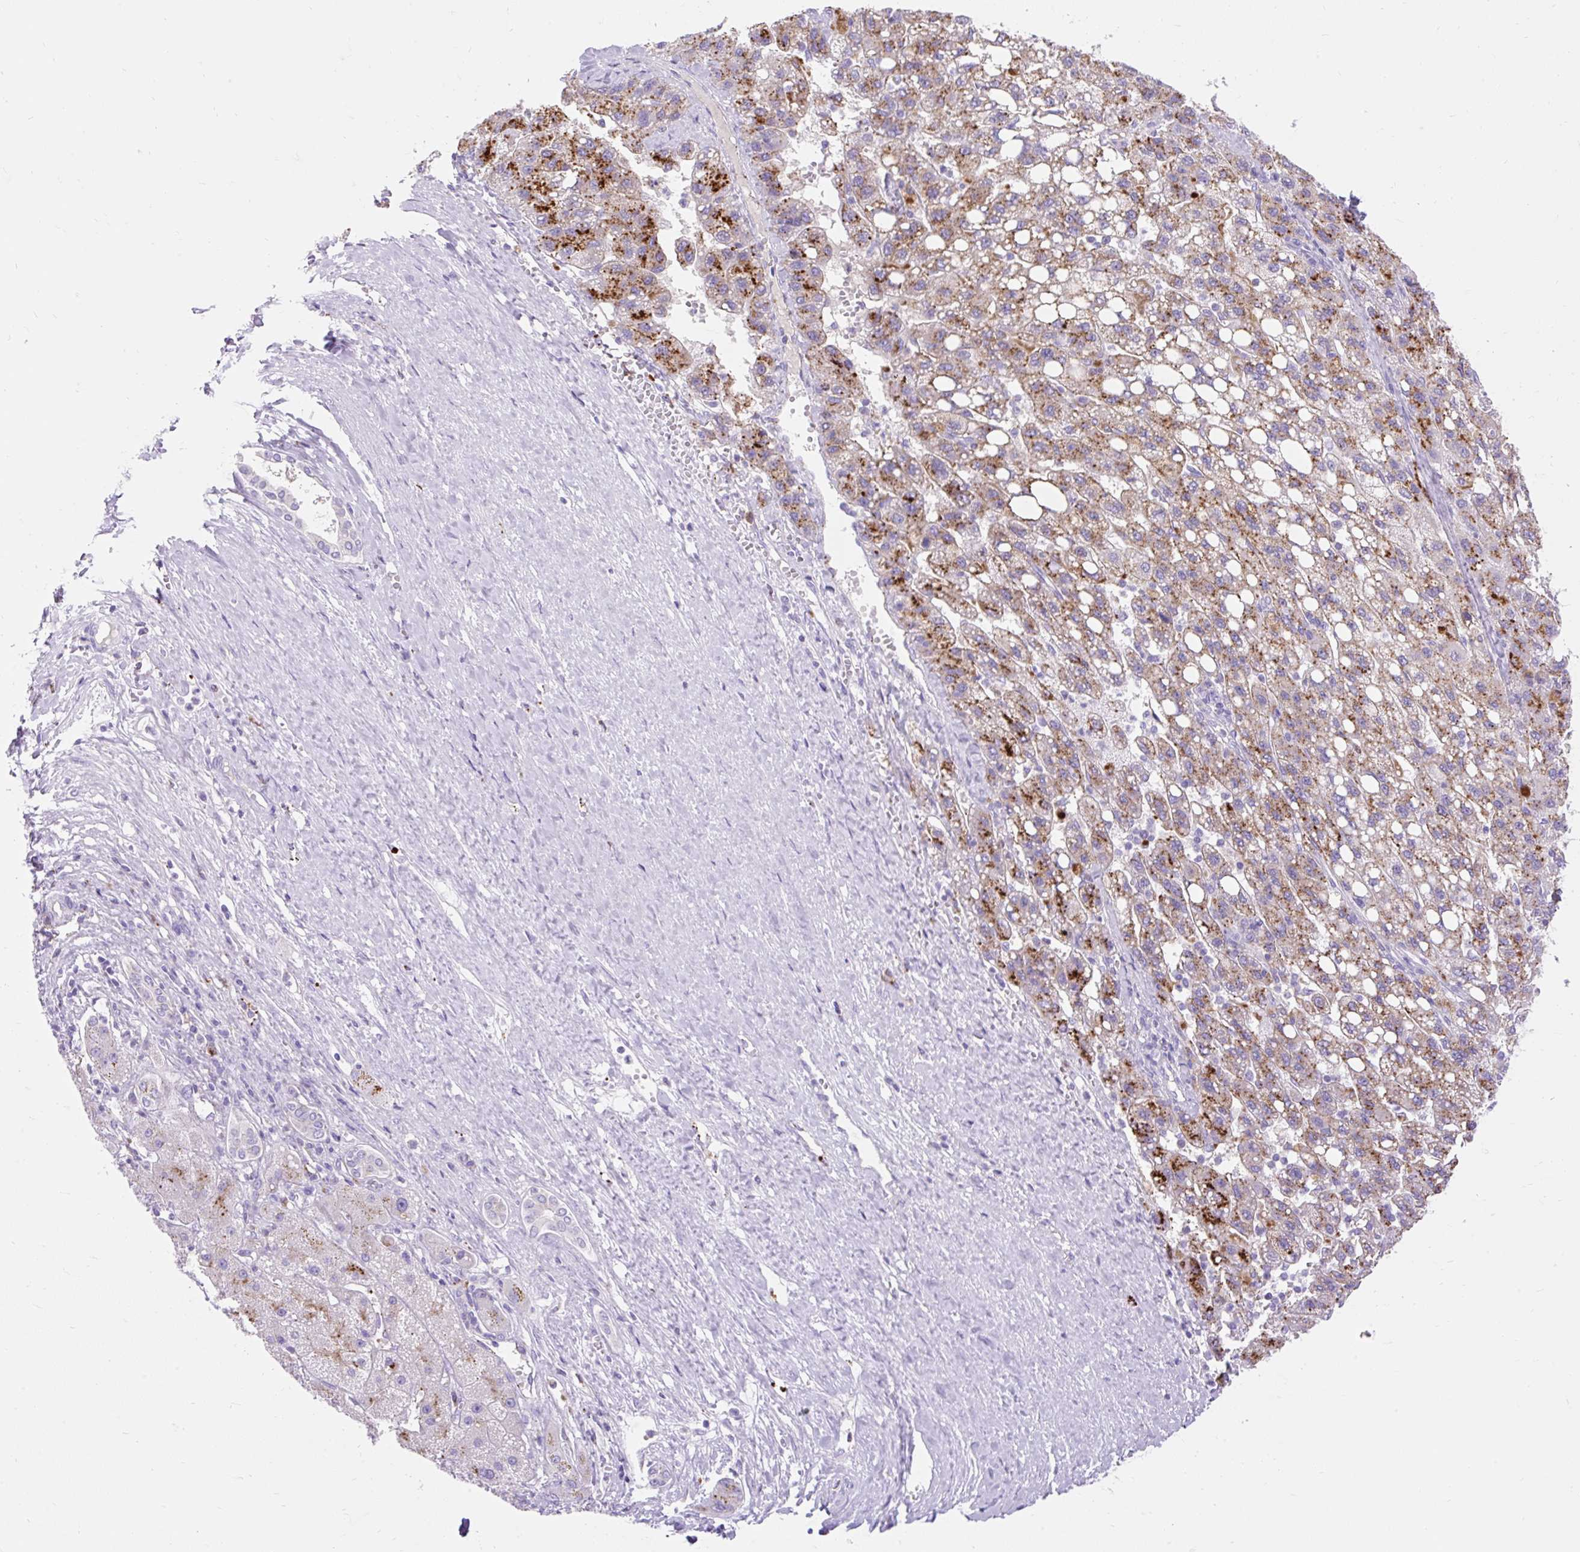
{"staining": {"intensity": "moderate", "quantity": ">75%", "location": "cytoplasmic/membranous"}, "tissue": "liver cancer", "cell_type": "Tumor cells", "image_type": "cancer", "snomed": [{"axis": "morphology", "description": "Carcinoma, Hepatocellular, NOS"}, {"axis": "topography", "description": "Liver"}], "caption": "Immunohistochemical staining of liver cancer (hepatocellular carcinoma) exhibits moderate cytoplasmic/membranous protein staining in about >75% of tumor cells. The protein is shown in brown color, while the nuclei are stained blue.", "gene": "HEXB", "patient": {"sex": "female", "age": 82}}